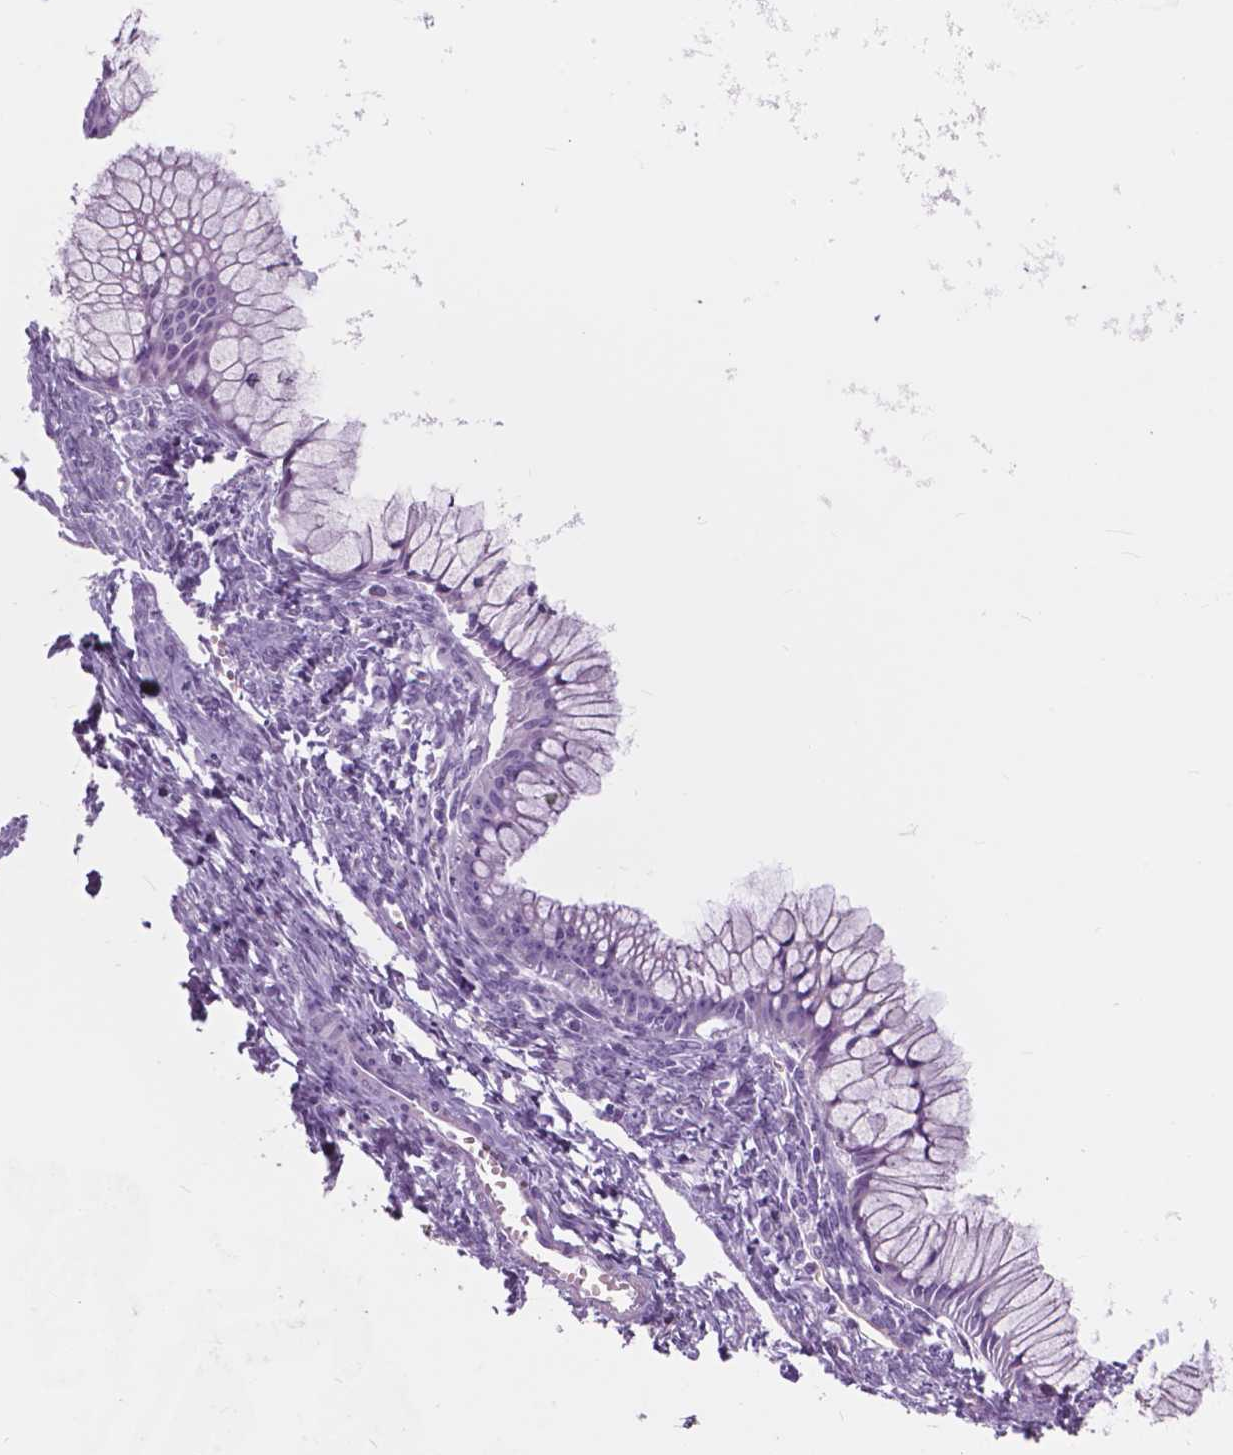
{"staining": {"intensity": "negative", "quantity": "none", "location": "none"}, "tissue": "ovarian cancer", "cell_type": "Tumor cells", "image_type": "cancer", "snomed": [{"axis": "morphology", "description": "Cystadenocarcinoma, mucinous, NOS"}, {"axis": "topography", "description": "Ovary"}], "caption": "This is an immunohistochemistry (IHC) micrograph of human ovarian cancer. There is no staining in tumor cells.", "gene": "FXYD2", "patient": {"sex": "female", "age": 41}}